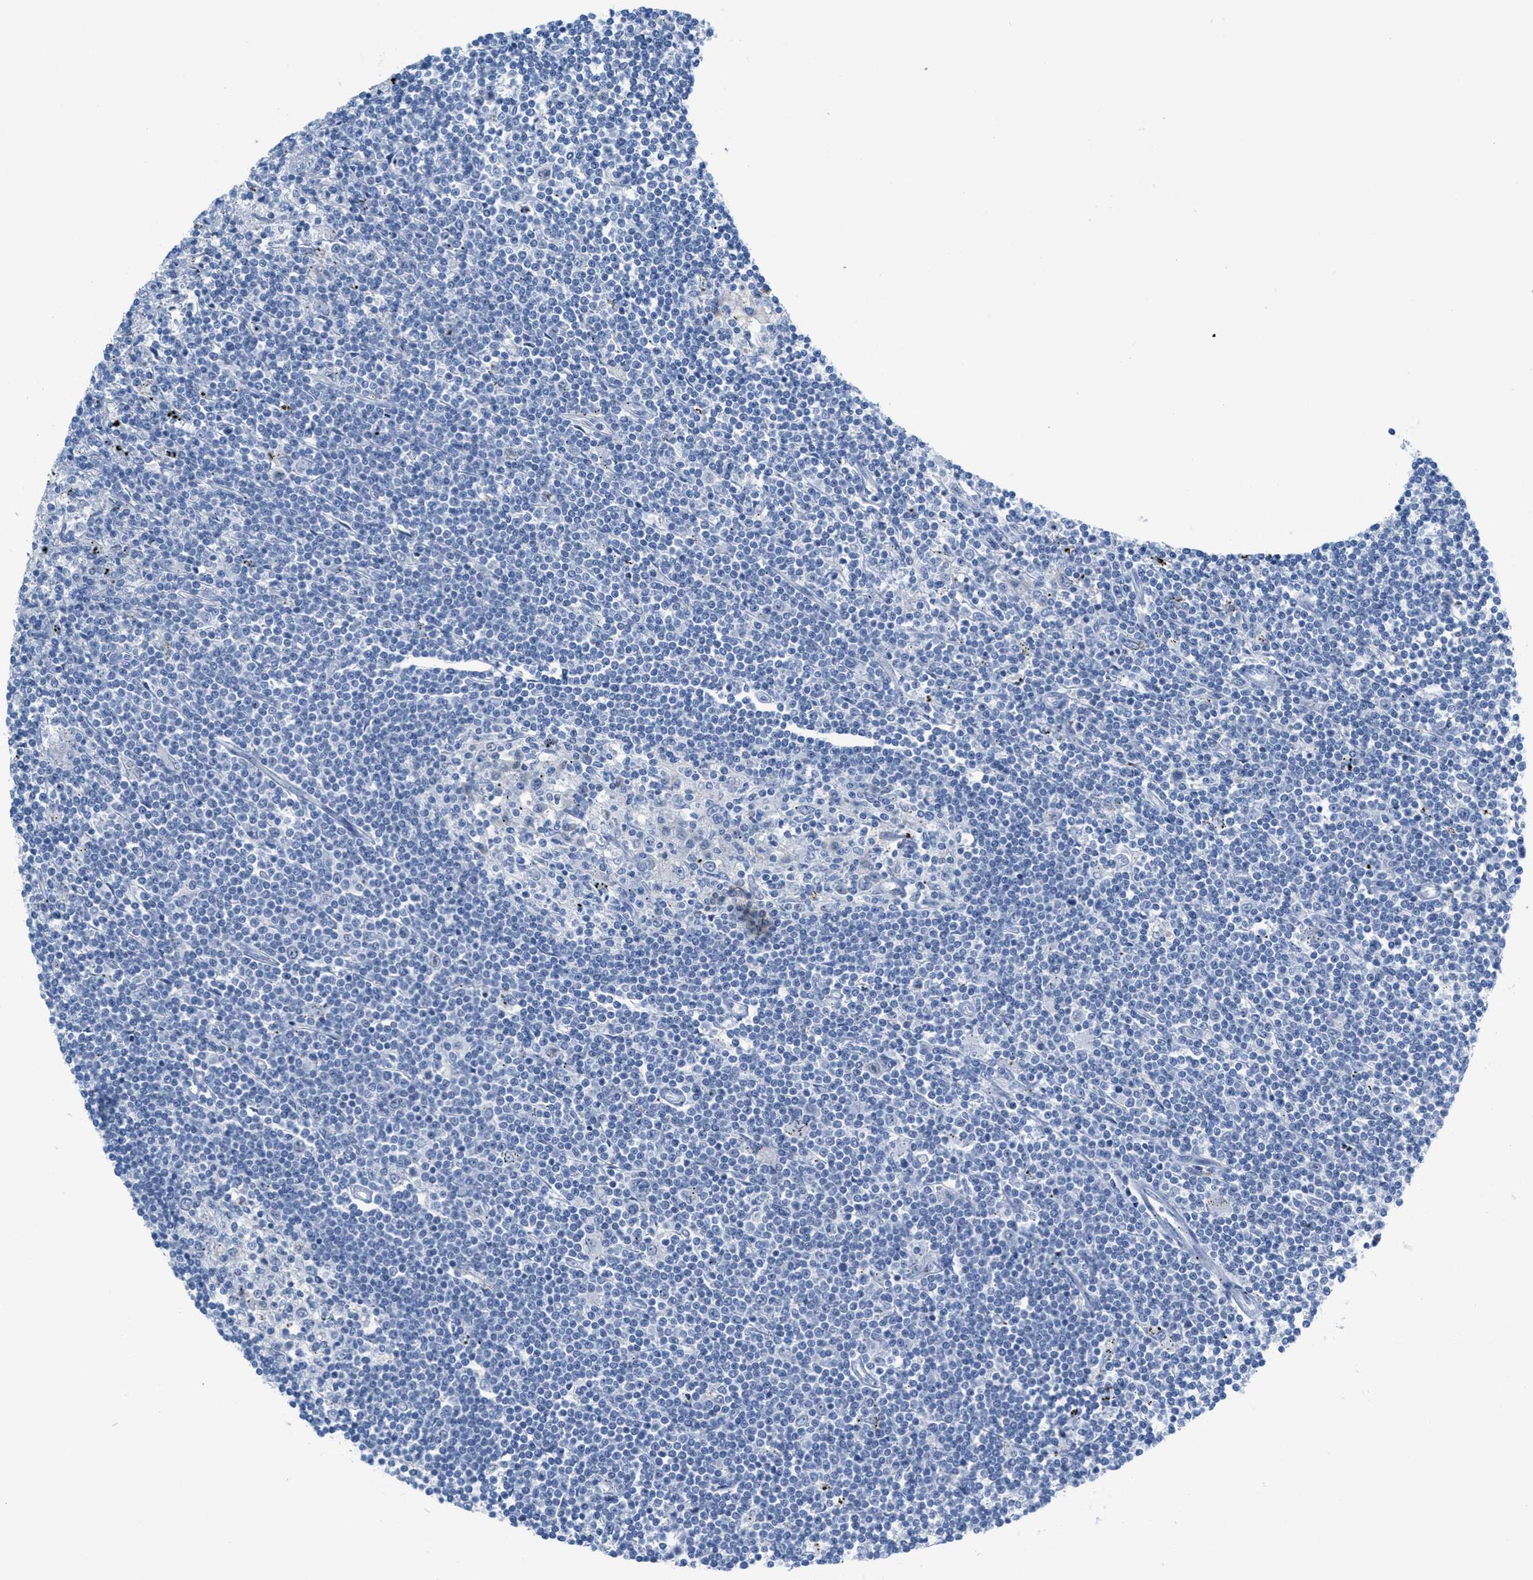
{"staining": {"intensity": "negative", "quantity": "none", "location": "none"}, "tissue": "lymphoma", "cell_type": "Tumor cells", "image_type": "cancer", "snomed": [{"axis": "morphology", "description": "Malignant lymphoma, non-Hodgkin's type, Low grade"}, {"axis": "topography", "description": "Spleen"}], "caption": "IHC micrograph of neoplastic tissue: human malignant lymphoma, non-Hodgkin's type (low-grade) stained with DAB (3,3'-diaminobenzidine) demonstrates no significant protein positivity in tumor cells.", "gene": "HSF2", "patient": {"sex": "male", "age": 76}}